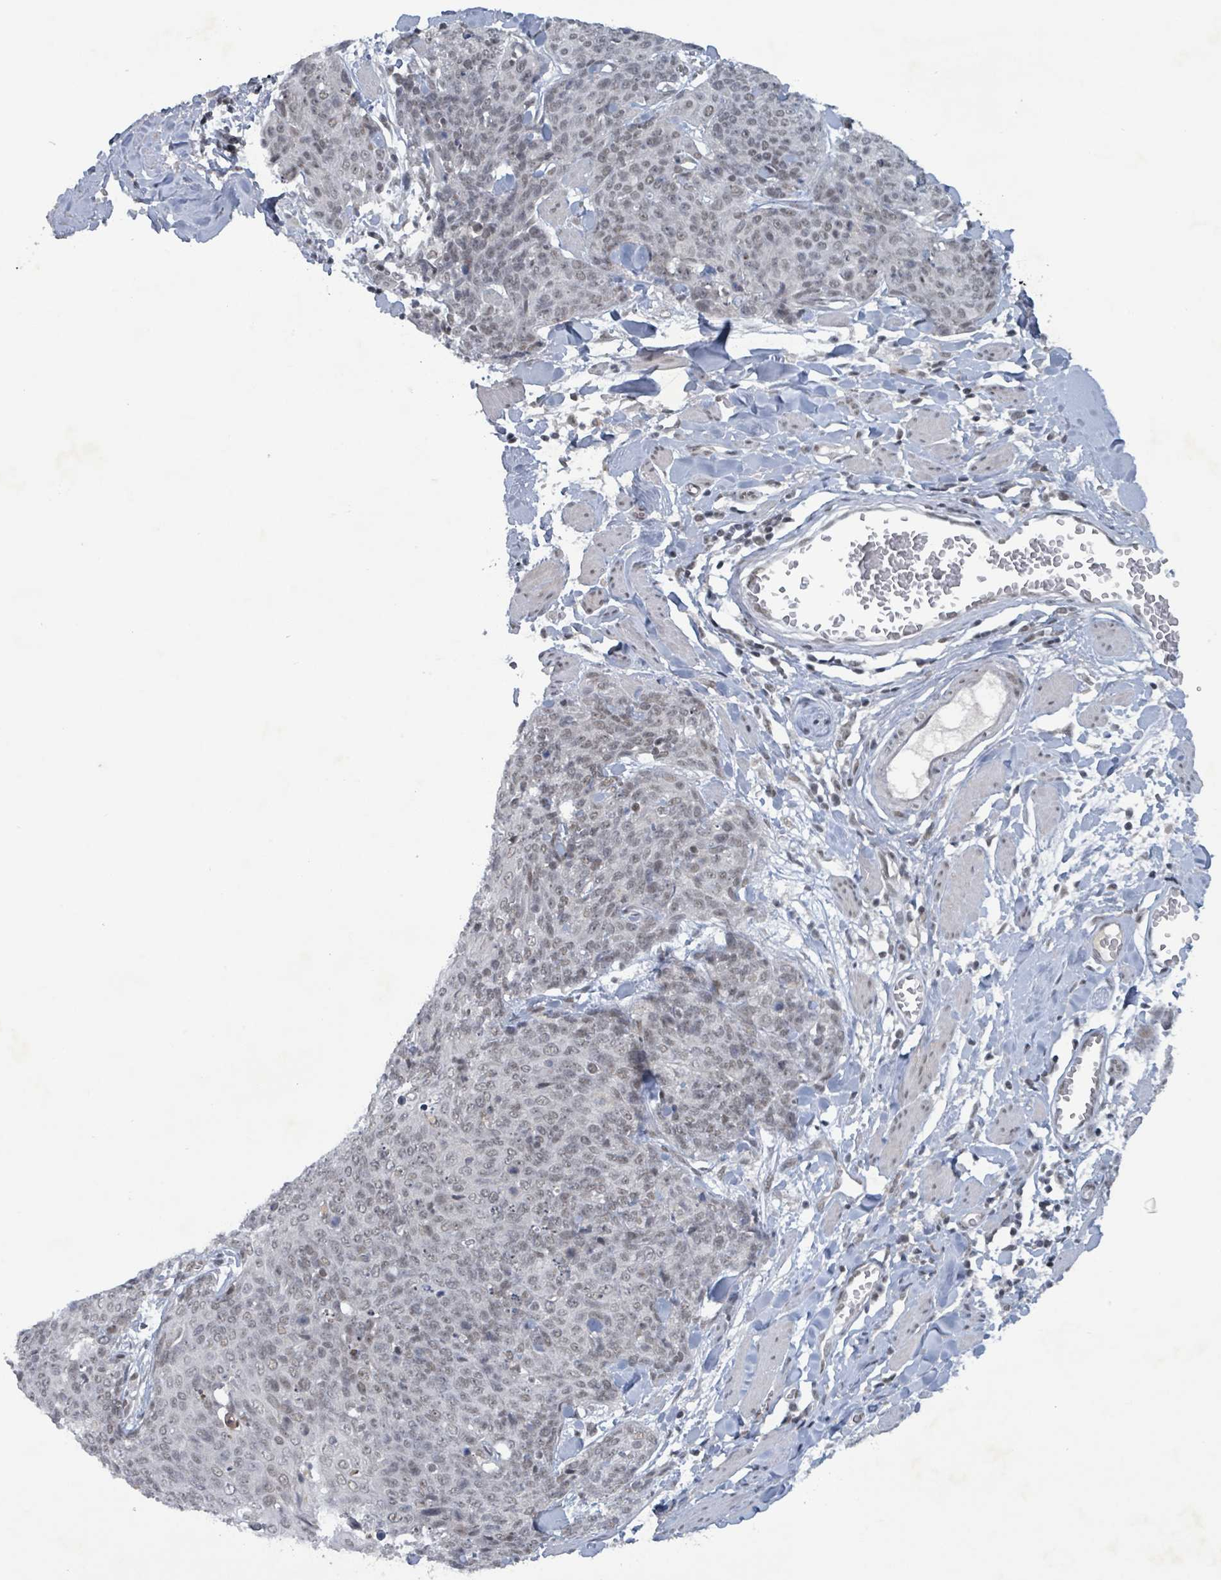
{"staining": {"intensity": "weak", "quantity": "<25%", "location": "nuclear"}, "tissue": "skin cancer", "cell_type": "Tumor cells", "image_type": "cancer", "snomed": [{"axis": "morphology", "description": "Squamous cell carcinoma, NOS"}, {"axis": "topography", "description": "Skin"}, {"axis": "topography", "description": "Vulva"}], "caption": "Immunohistochemistry (IHC) image of human skin squamous cell carcinoma stained for a protein (brown), which shows no positivity in tumor cells.", "gene": "BANP", "patient": {"sex": "female", "age": 85}}